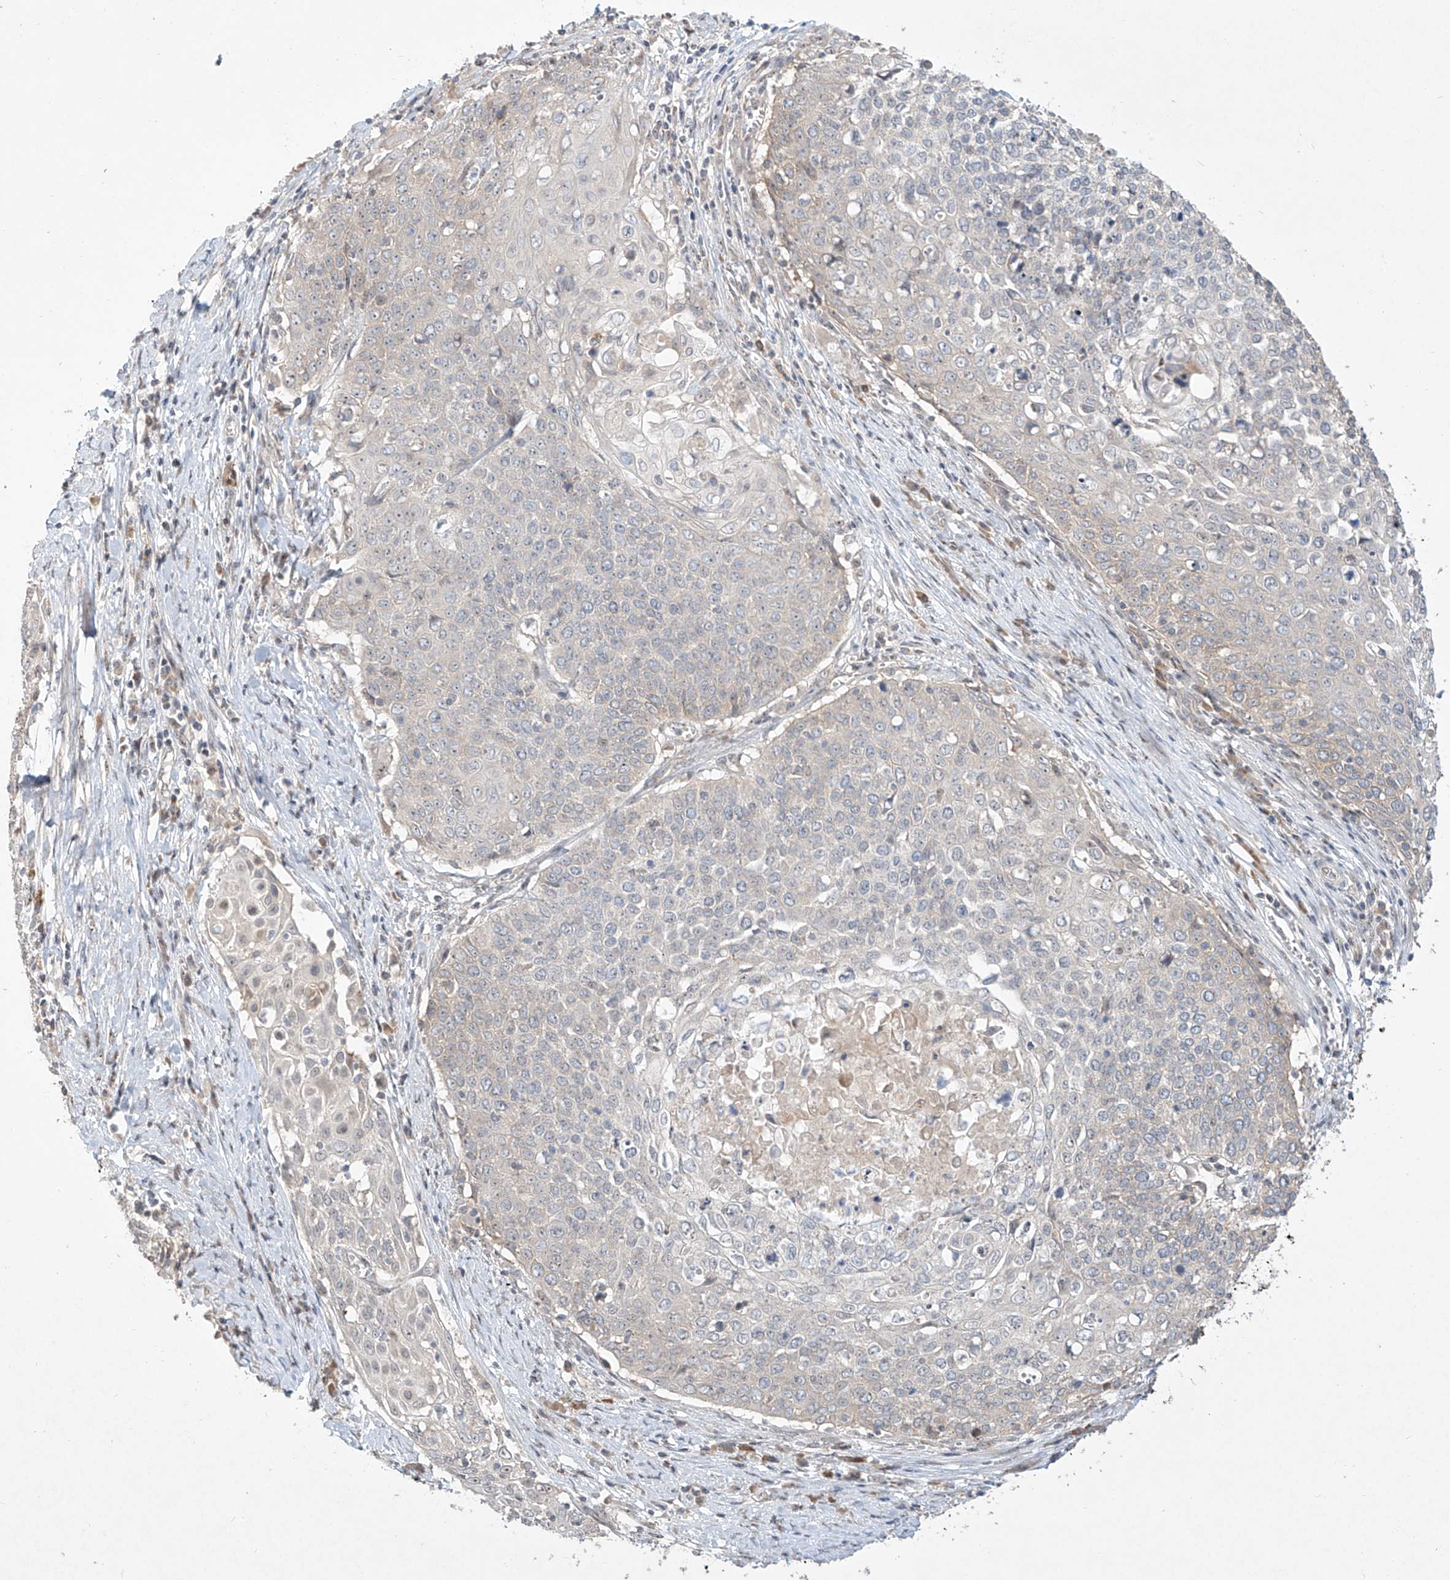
{"staining": {"intensity": "negative", "quantity": "none", "location": "none"}, "tissue": "cervical cancer", "cell_type": "Tumor cells", "image_type": "cancer", "snomed": [{"axis": "morphology", "description": "Squamous cell carcinoma, NOS"}, {"axis": "topography", "description": "Cervix"}], "caption": "A histopathology image of human cervical cancer is negative for staining in tumor cells.", "gene": "TASP1", "patient": {"sex": "female", "age": 39}}